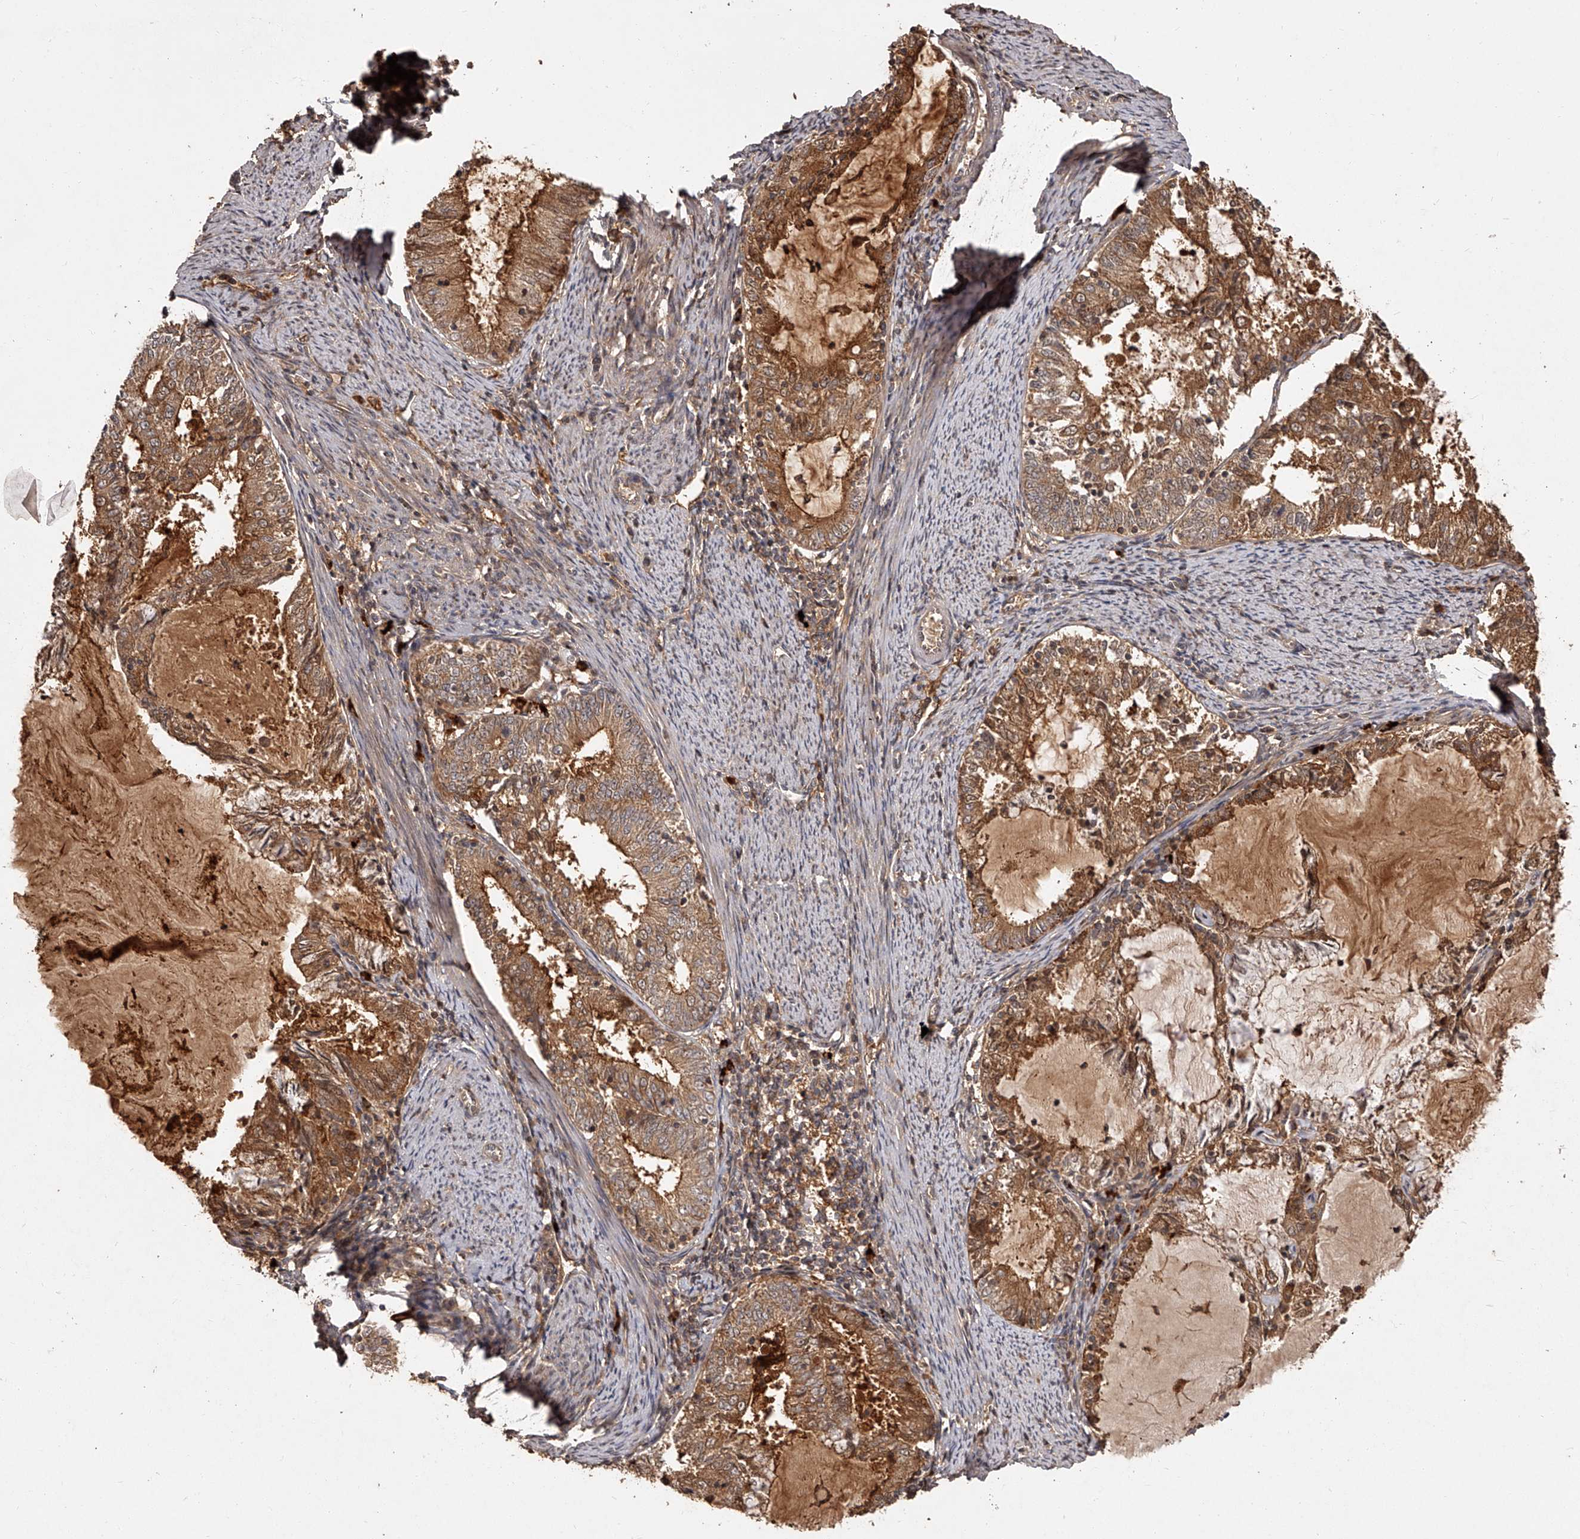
{"staining": {"intensity": "moderate", "quantity": ">75%", "location": "cytoplasmic/membranous"}, "tissue": "endometrial cancer", "cell_type": "Tumor cells", "image_type": "cancer", "snomed": [{"axis": "morphology", "description": "Adenocarcinoma, NOS"}, {"axis": "topography", "description": "Endometrium"}], "caption": "Immunohistochemical staining of adenocarcinoma (endometrial) displays medium levels of moderate cytoplasmic/membranous expression in about >75% of tumor cells. The protein is shown in brown color, while the nuclei are stained blue.", "gene": "CRYZL1", "patient": {"sex": "female", "age": 57}}